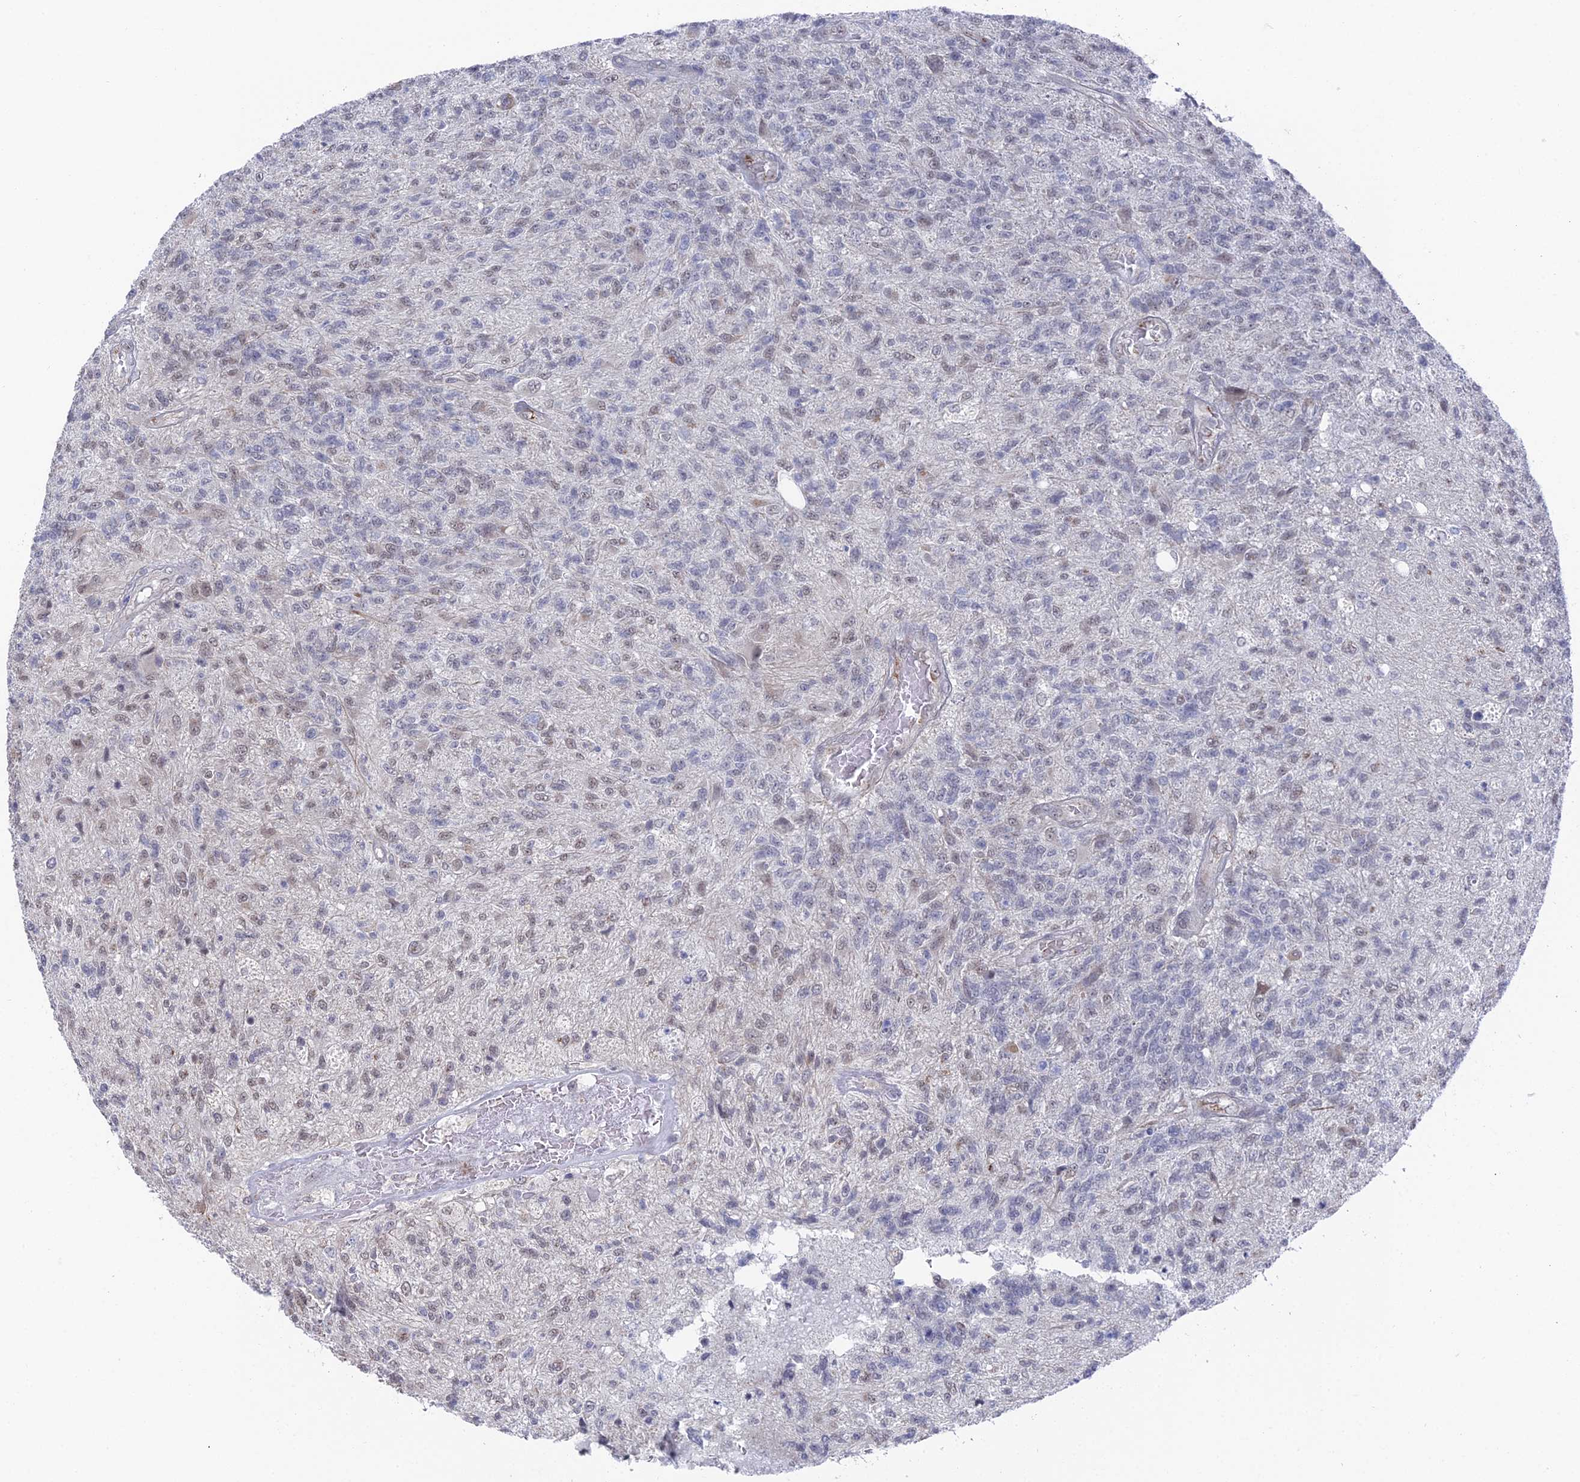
{"staining": {"intensity": "weak", "quantity": "<25%", "location": "nuclear"}, "tissue": "glioma", "cell_type": "Tumor cells", "image_type": "cancer", "snomed": [{"axis": "morphology", "description": "Glioma, malignant, High grade"}, {"axis": "topography", "description": "Brain"}], "caption": "A micrograph of glioma stained for a protein exhibits no brown staining in tumor cells.", "gene": "FHIP2A", "patient": {"sex": "male", "age": 56}}